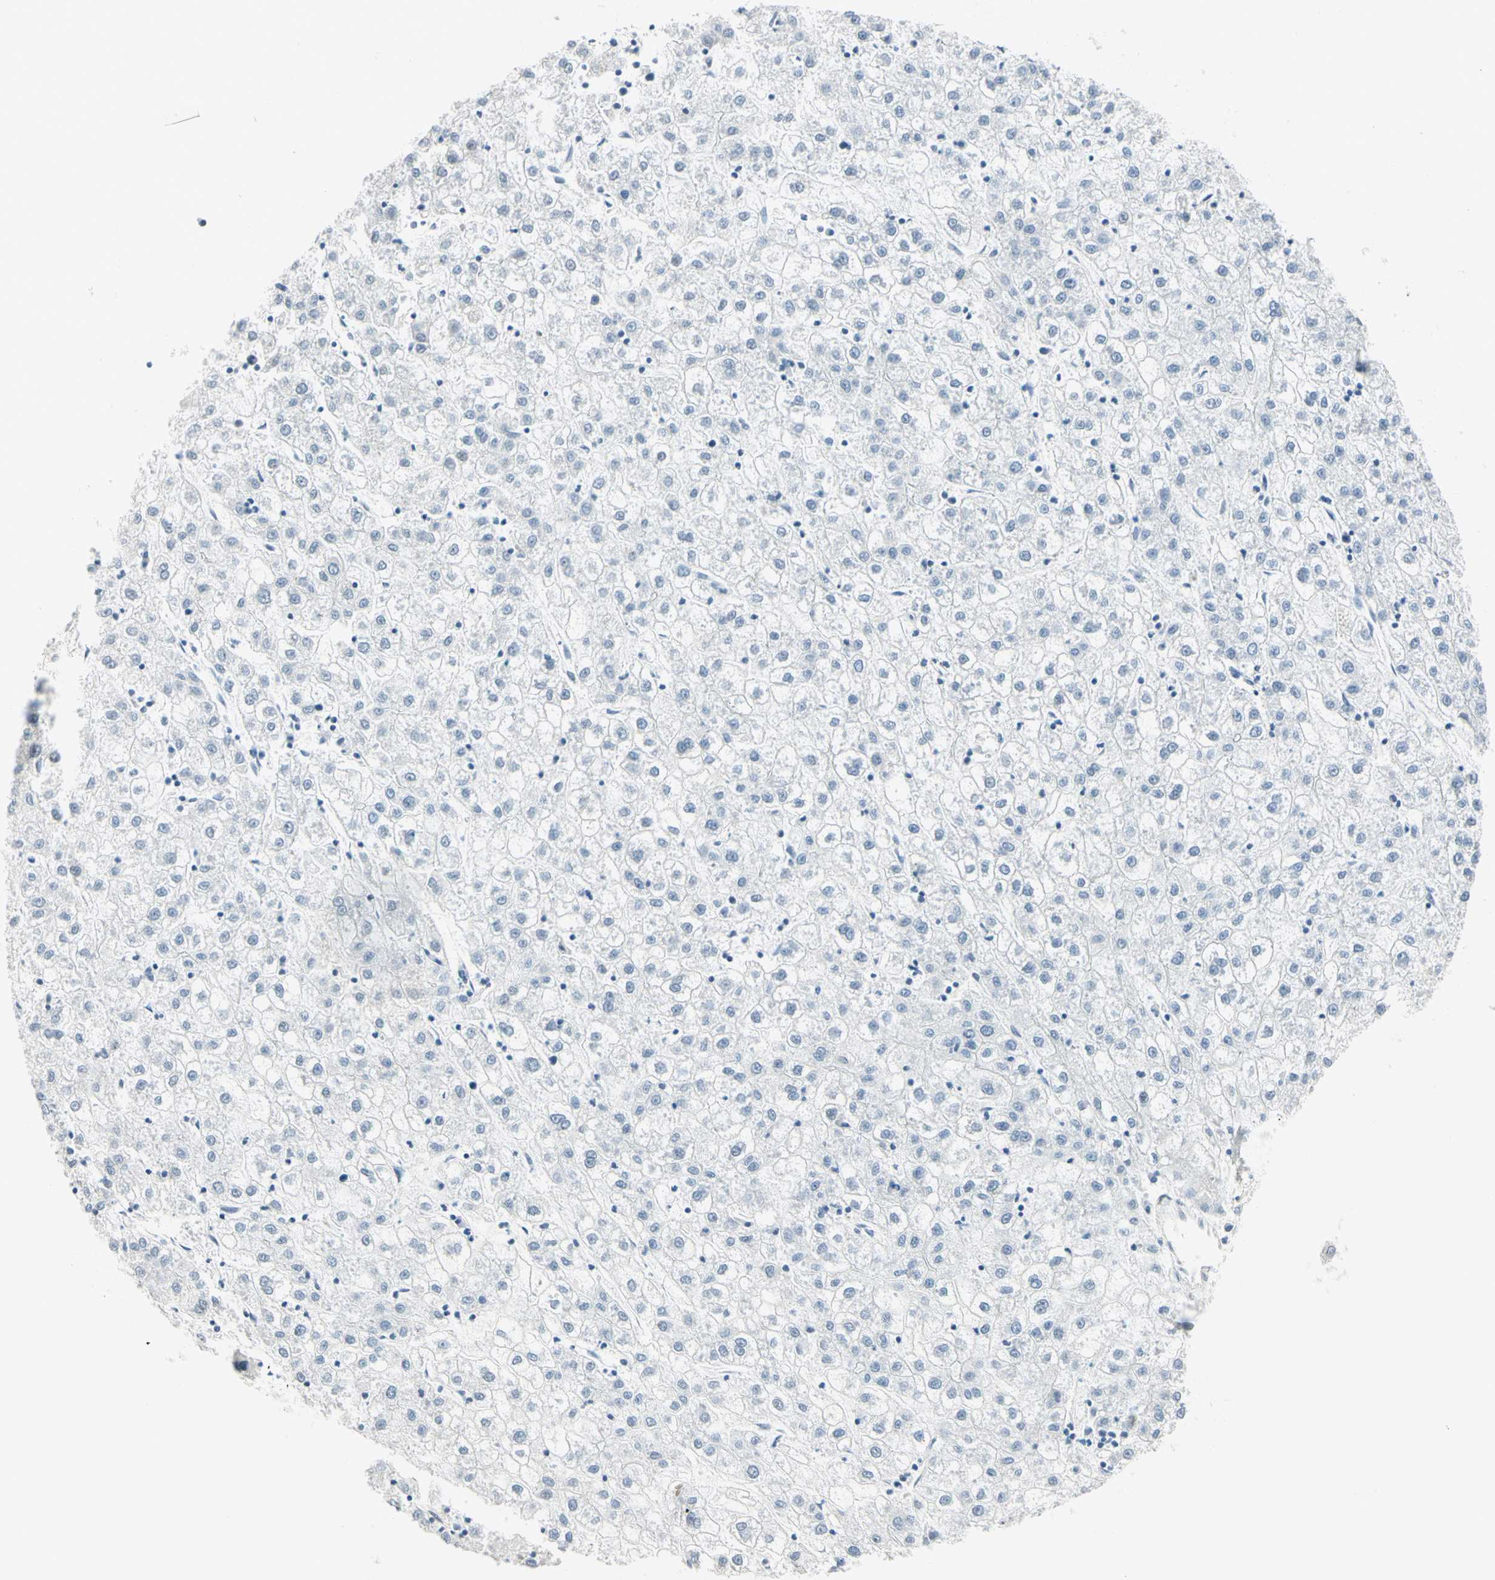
{"staining": {"intensity": "negative", "quantity": "none", "location": "none"}, "tissue": "liver cancer", "cell_type": "Tumor cells", "image_type": "cancer", "snomed": [{"axis": "morphology", "description": "Carcinoma, Hepatocellular, NOS"}, {"axis": "topography", "description": "Liver"}], "caption": "Immunohistochemical staining of human hepatocellular carcinoma (liver) displays no significant staining in tumor cells.", "gene": "BCAN", "patient": {"sex": "male", "age": 72}}